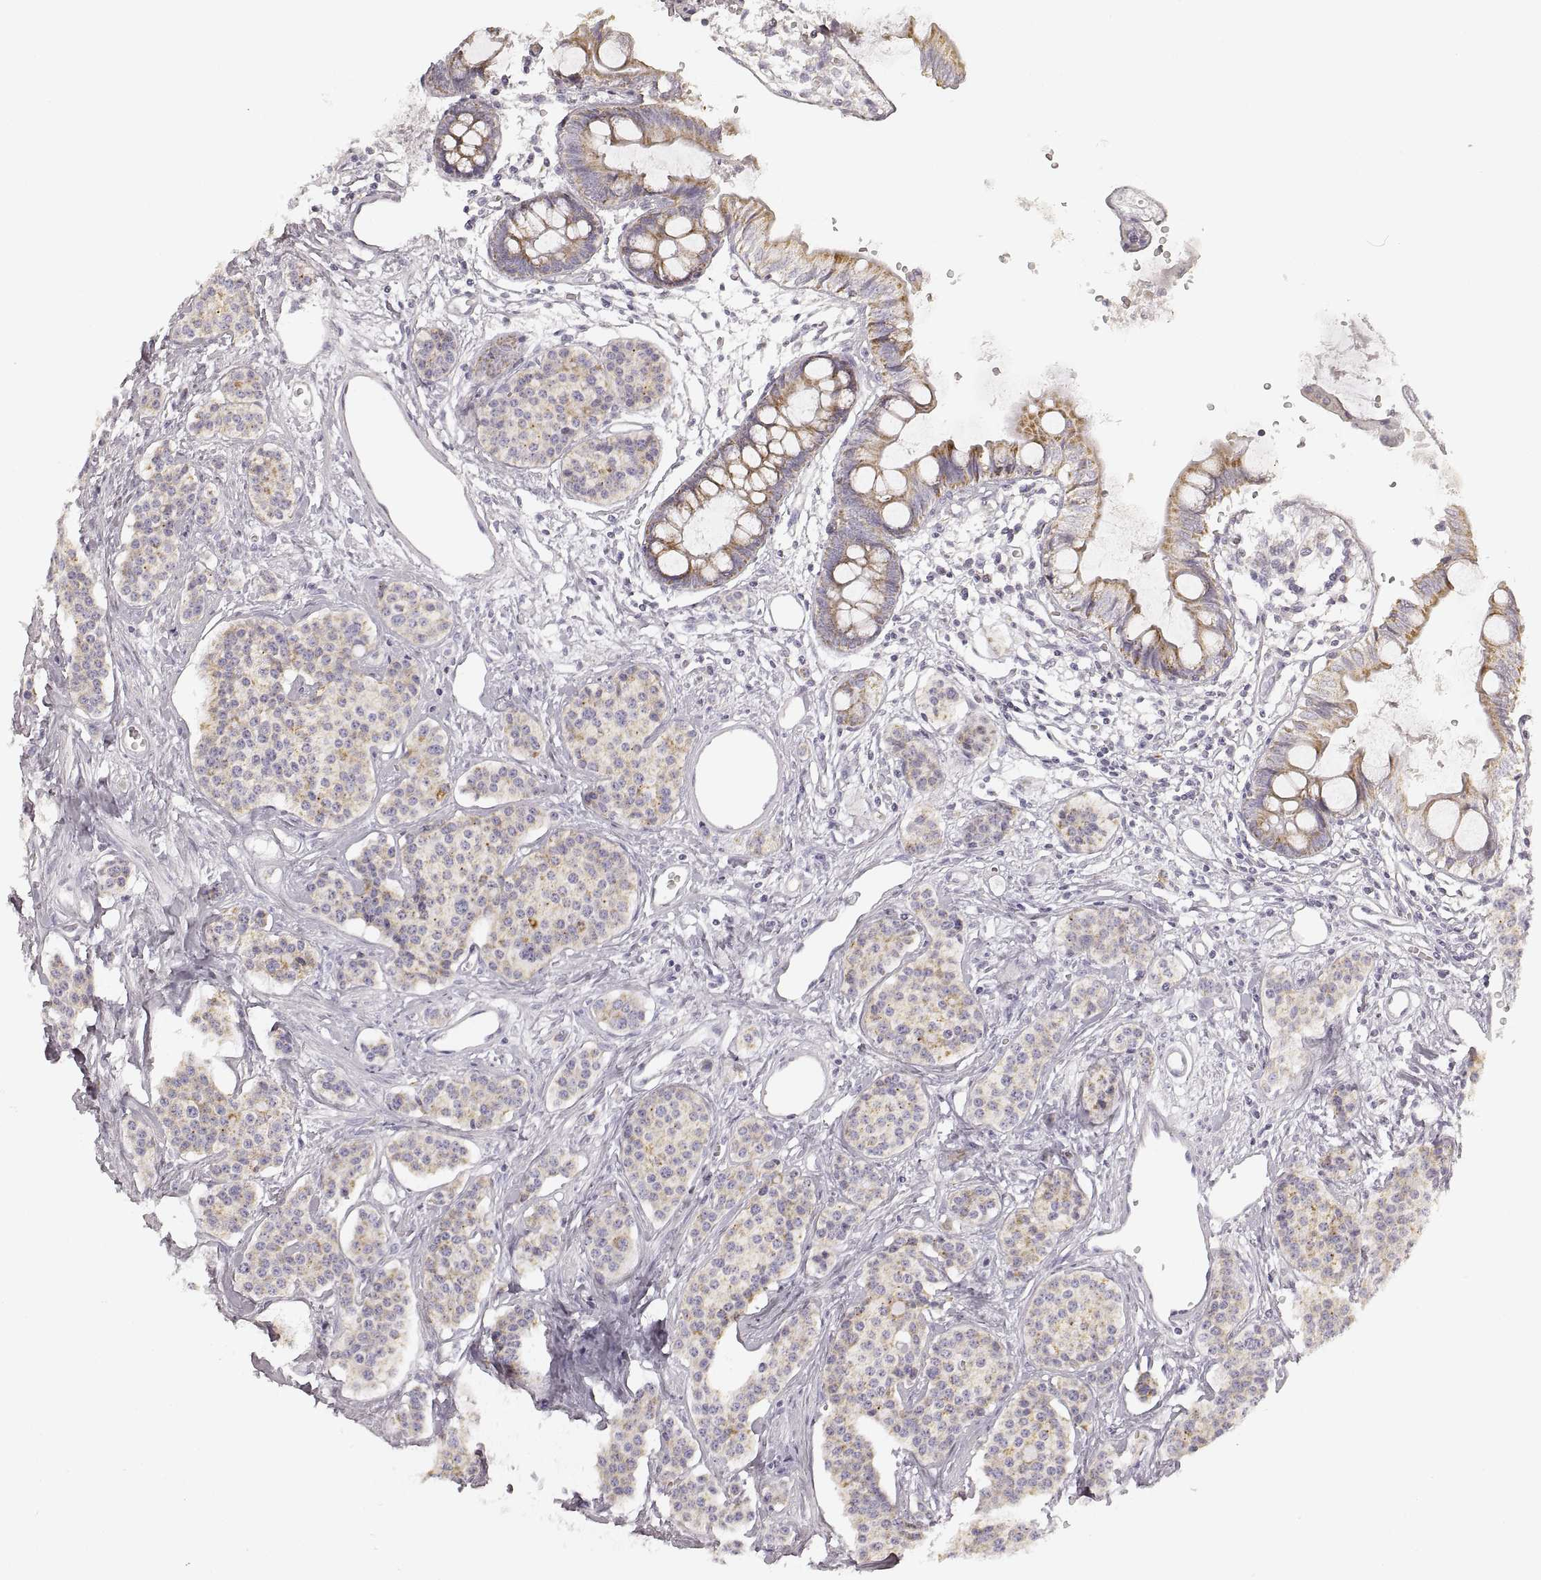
{"staining": {"intensity": "weak", "quantity": ">75%", "location": "cytoplasmic/membranous"}, "tissue": "carcinoid", "cell_type": "Tumor cells", "image_type": "cancer", "snomed": [{"axis": "morphology", "description": "Carcinoid, malignant, NOS"}, {"axis": "topography", "description": "Small intestine"}], "caption": "Immunohistochemical staining of malignant carcinoid exhibits low levels of weak cytoplasmic/membranous protein positivity in approximately >75% of tumor cells. (DAB (3,3'-diaminobenzidine) IHC with brightfield microscopy, high magnification).", "gene": "RDH13", "patient": {"sex": "female", "age": 64}}